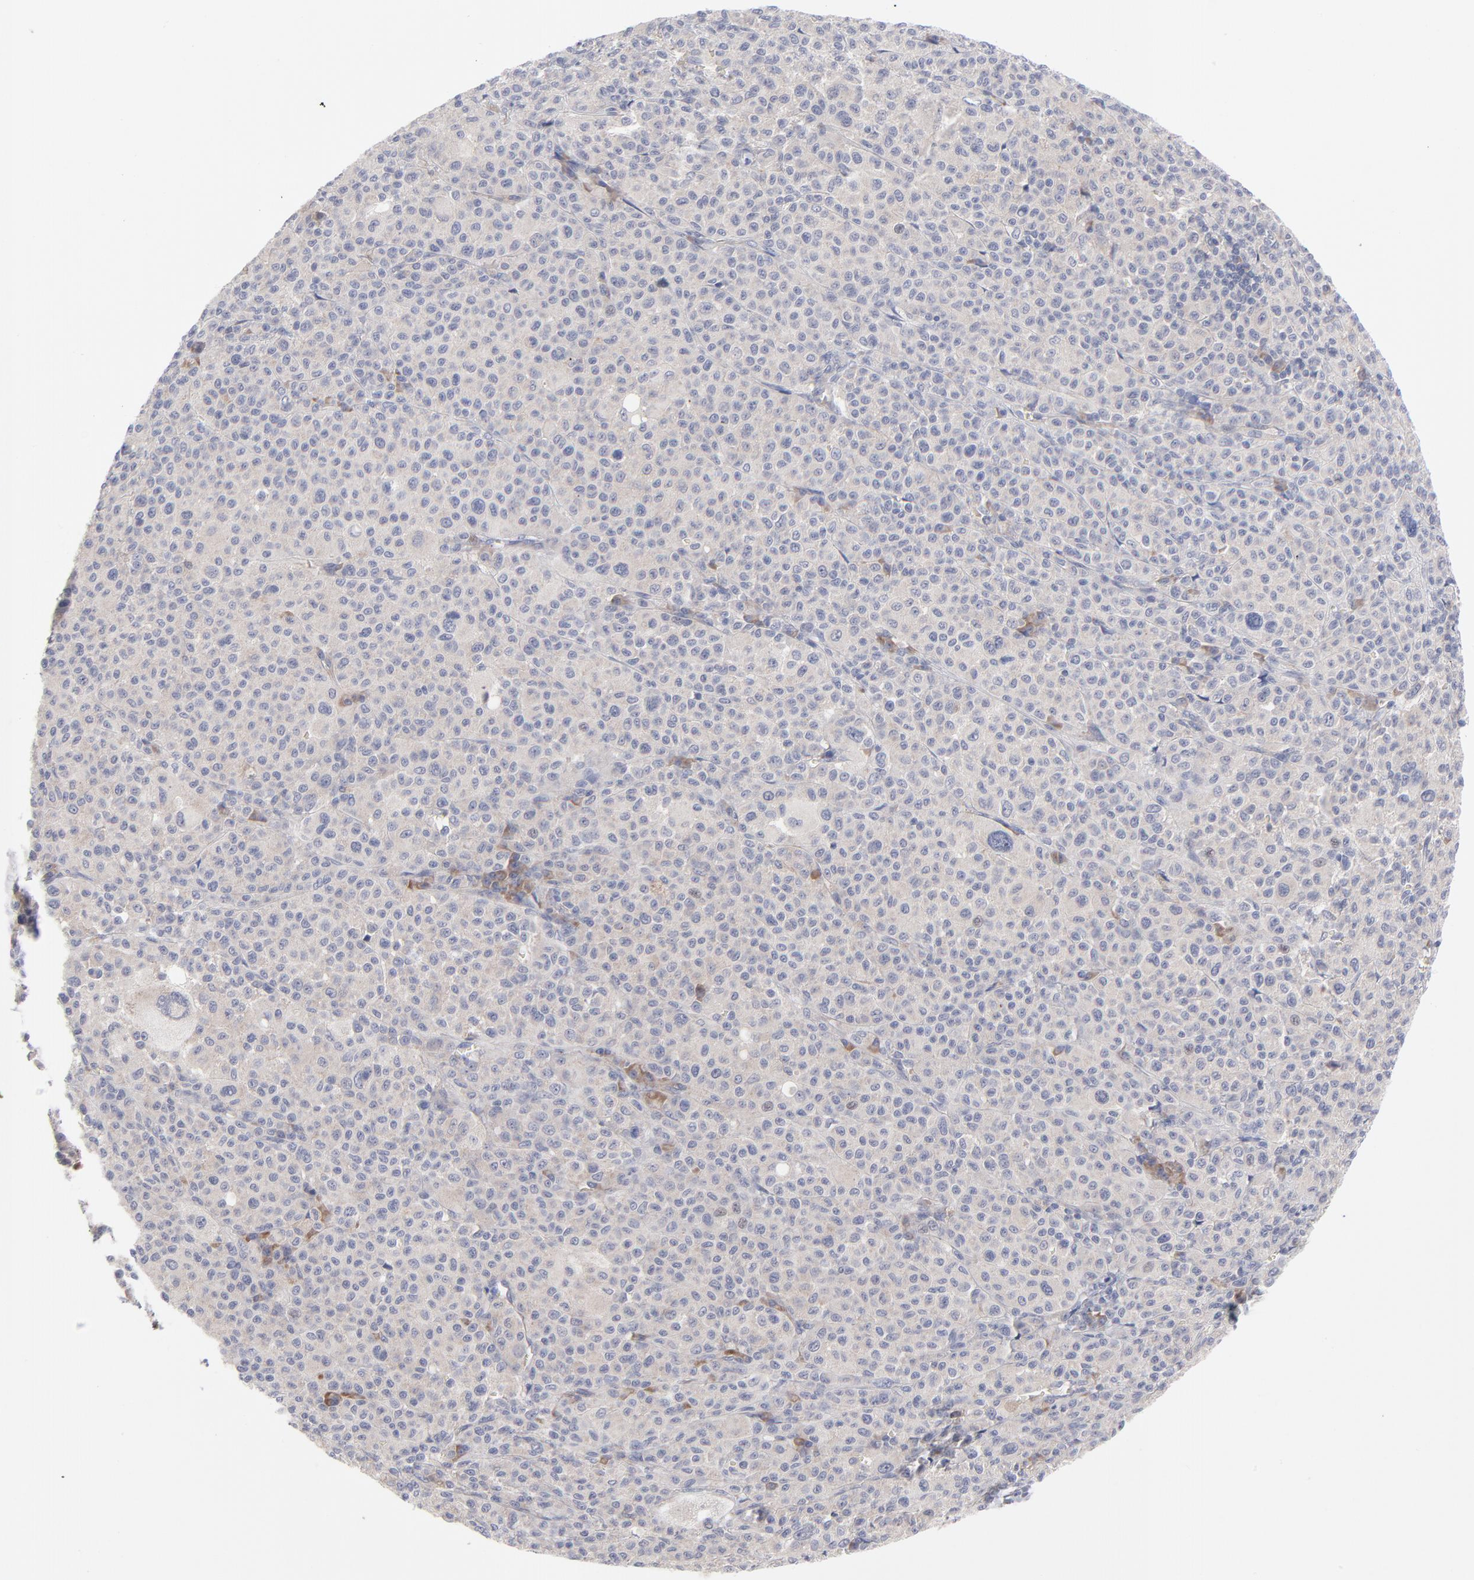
{"staining": {"intensity": "negative", "quantity": "none", "location": "none"}, "tissue": "melanoma", "cell_type": "Tumor cells", "image_type": "cancer", "snomed": [{"axis": "morphology", "description": "Malignant melanoma, Metastatic site"}, {"axis": "topography", "description": "Skin"}], "caption": "Tumor cells show no significant expression in melanoma. The staining is performed using DAB (3,3'-diaminobenzidine) brown chromogen with nuclei counter-stained in using hematoxylin.", "gene": "RPS24", "patient": {"sex": "female", "age": 74}}